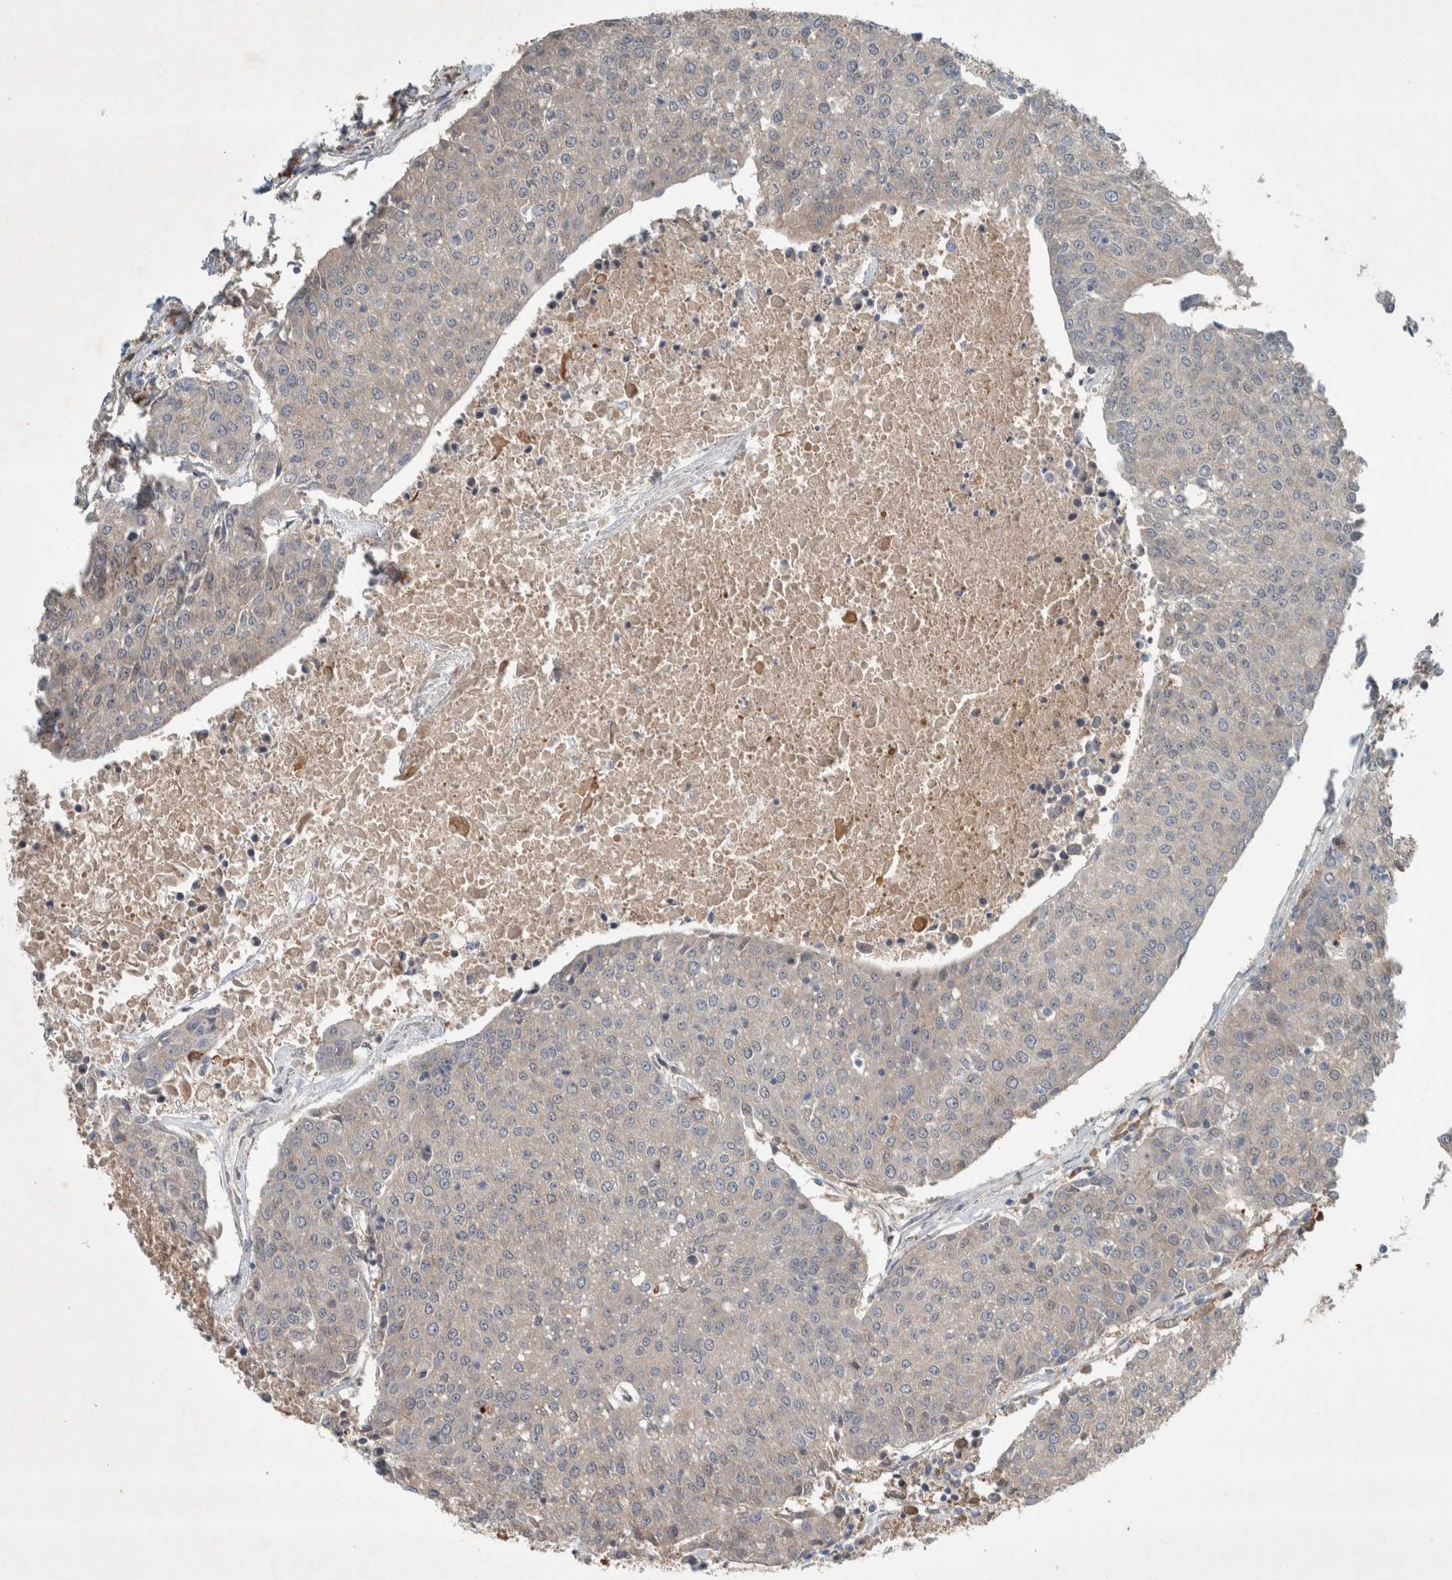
{"staining": {"intensity": "negative", "quantity": "none", "location": "none"}, "tissue": "urothelial cancer", "cell_type": "Tumor cells", "image_type": "cancer", "snomed": [{"axis": "morphology", "description": "Urothelial carcinoma, High grade"}, {"axis": "topography", "description": "Urinary bladder"}], "caption": "DAB immunohistochemical staining of urothelial carcinoma (high-grade) shows no significant staining in tumor cells.", "gene": "RALGDS", "patient": {"sex": "female", "age": 85}}